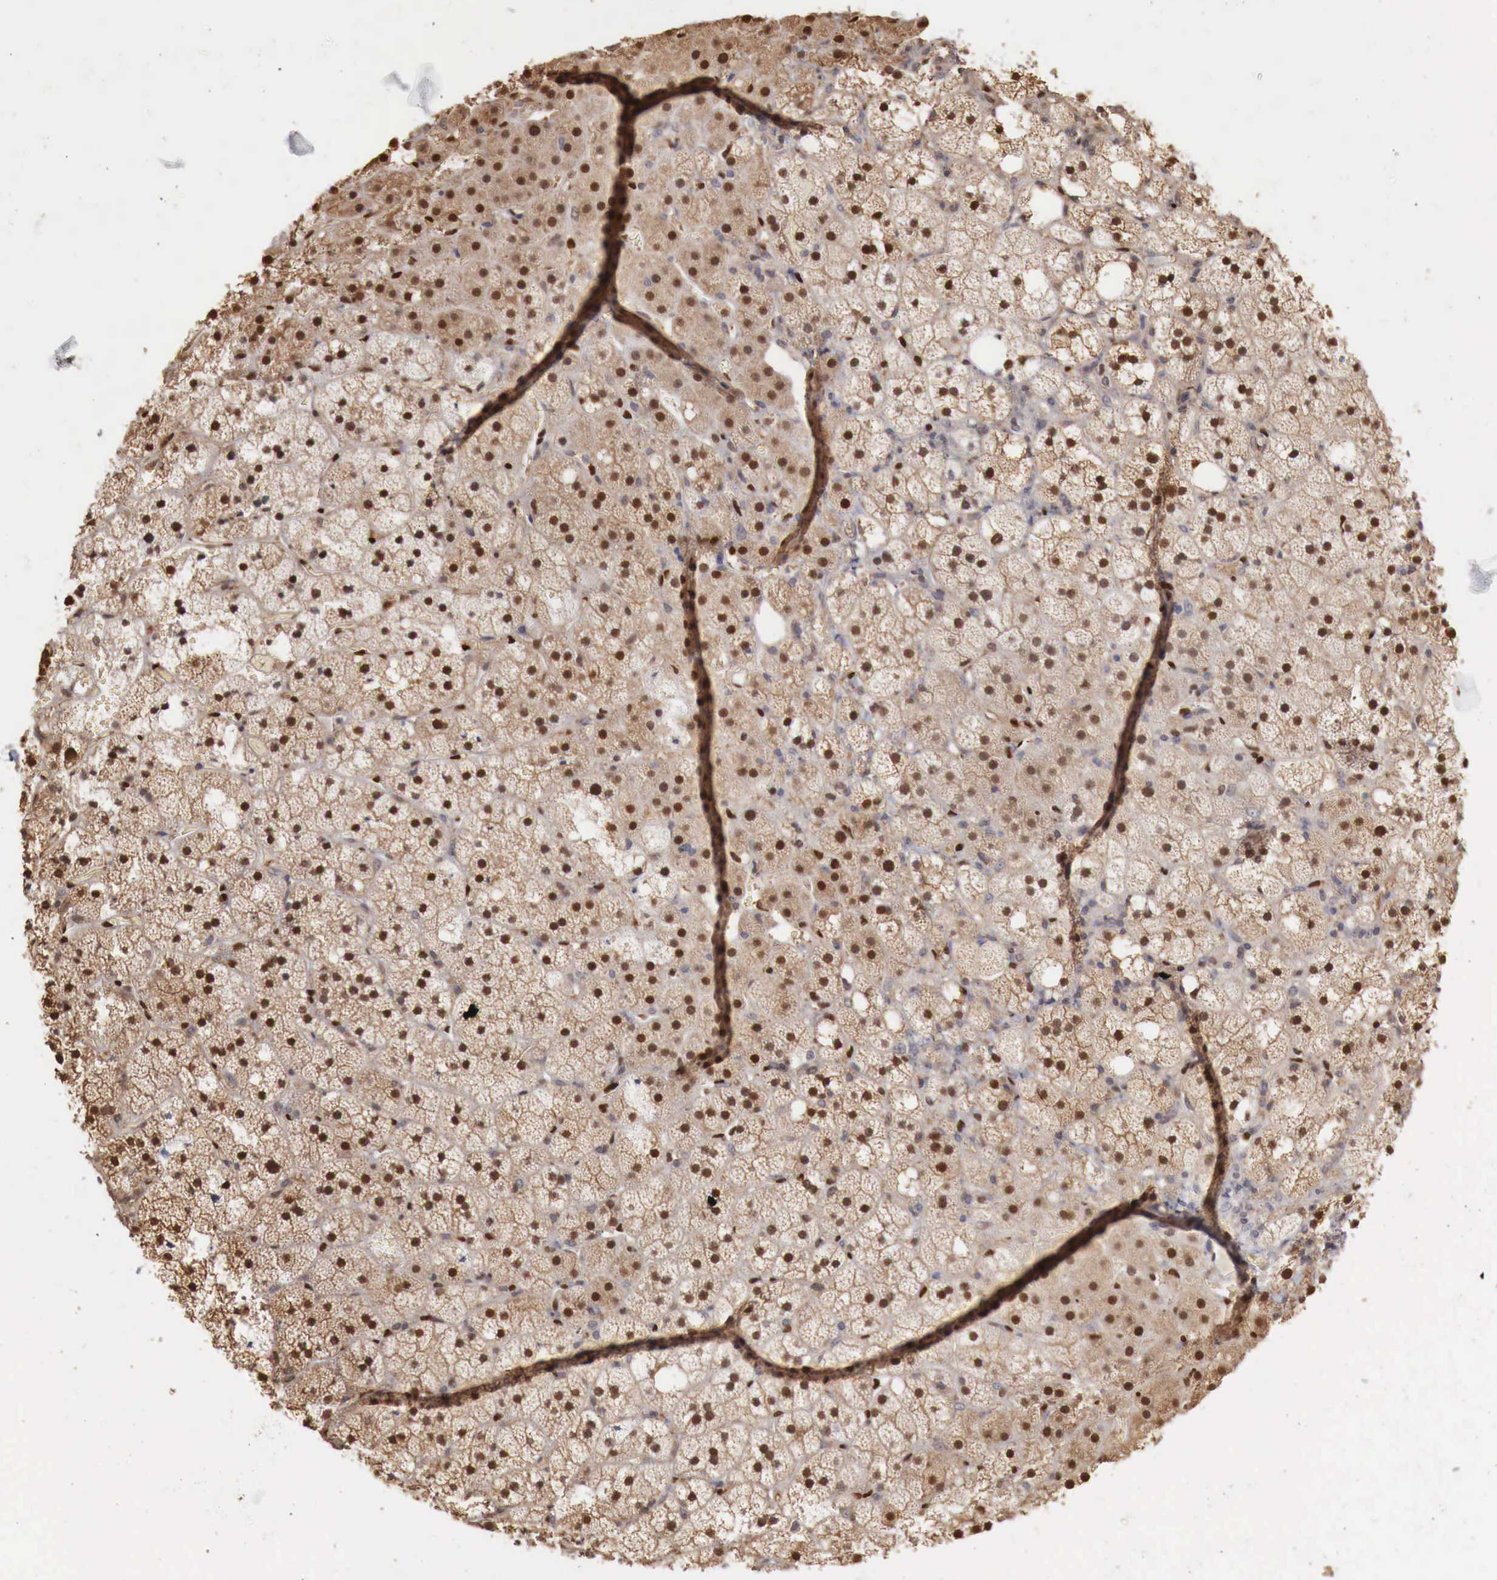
{"staining": {"intensity": "strong", "quantity": ">75%", "location": "nuclear"}, "tissue": "adrenal gland", "cell_type": "Glandular cells", "image_type": "normal", "snomed": [{"axis": "morphology", "description": "Normal tissue, NOS"}, {"axis": "topography", "description": "Adrenal gland"}], "caption": "Benign adrenal gland displays strong nuclear positivity in about >75% of glandular cells, visualized by immunohistochemistry.", "gene": "KHDRBS2", "patient": {"sex": "male", "age": 53}}